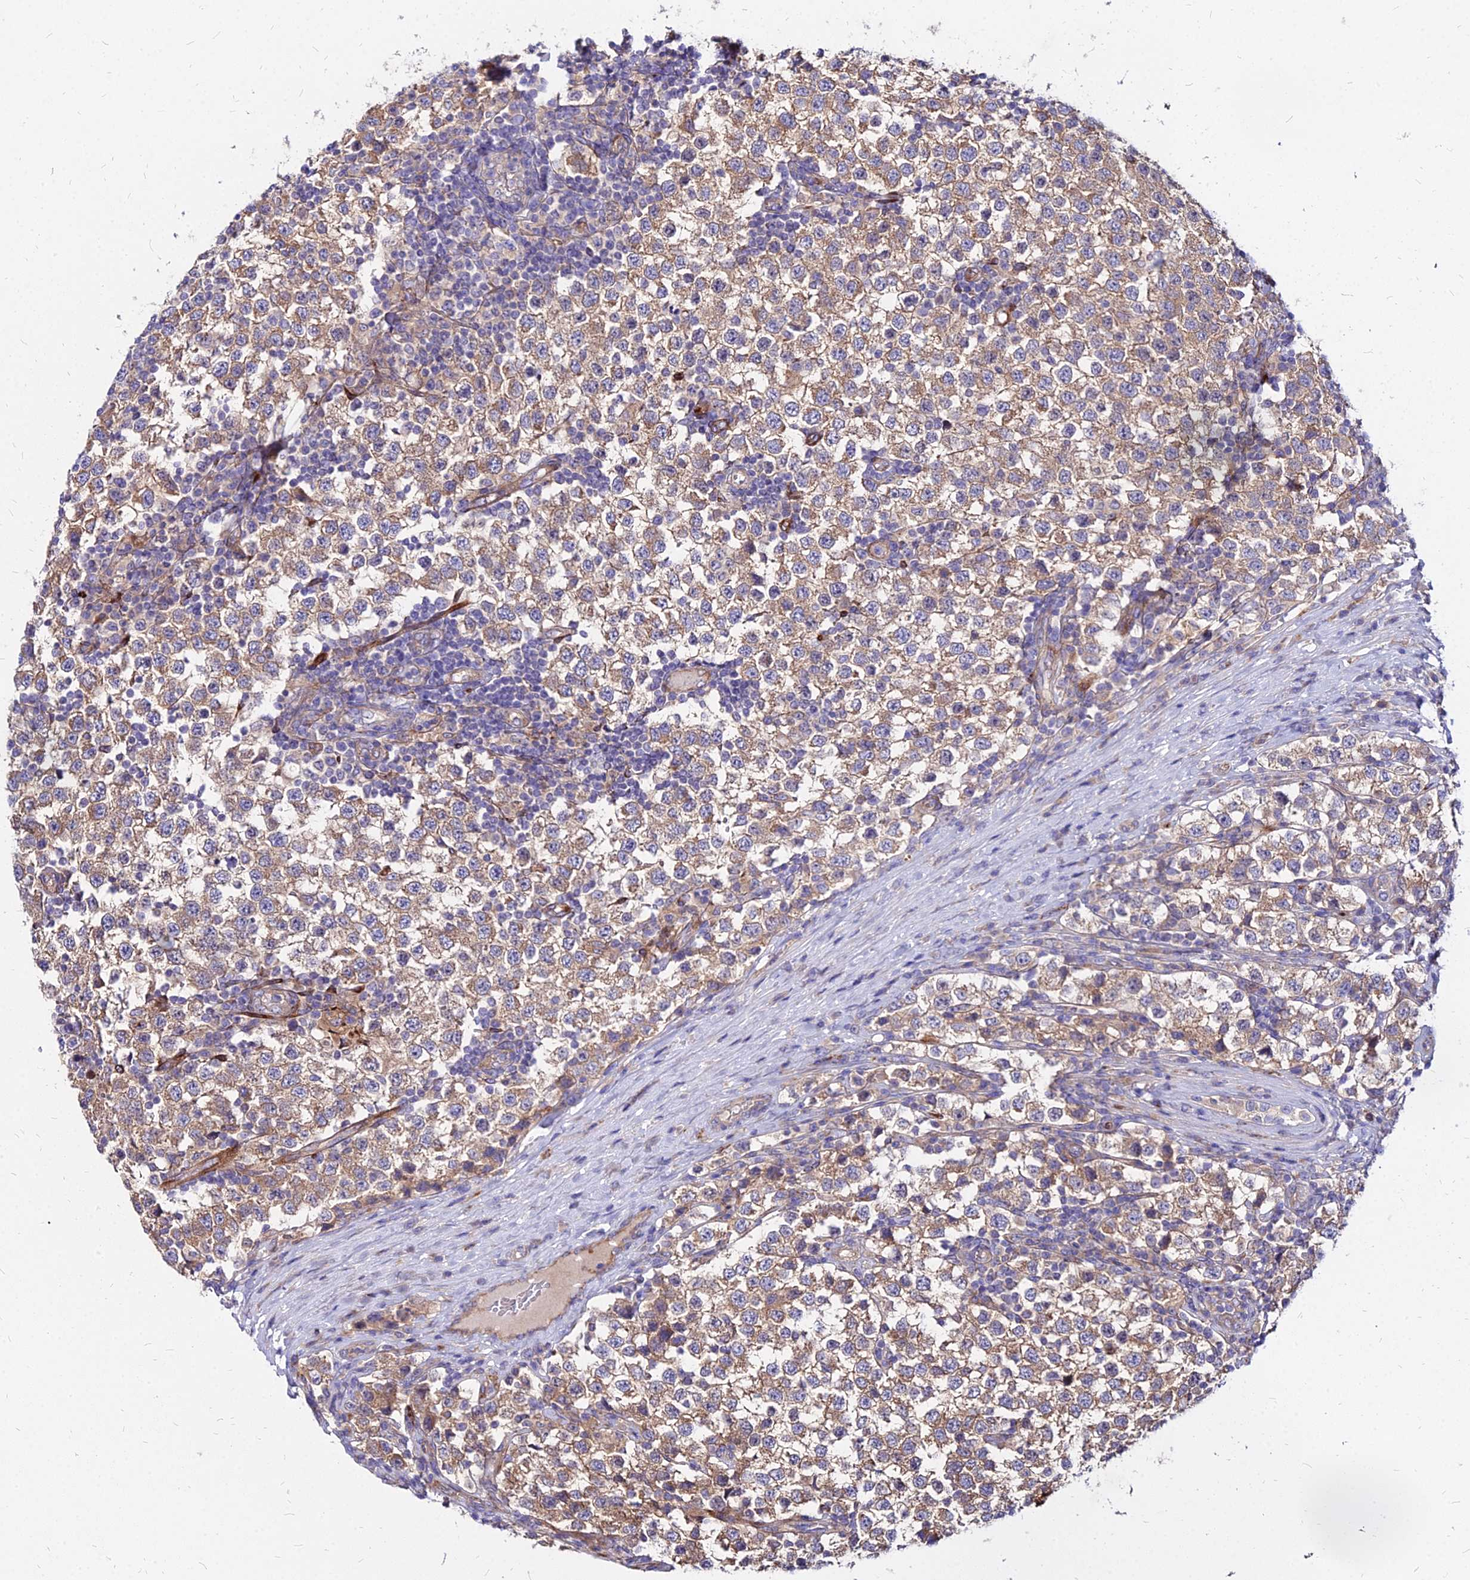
{"staining": {"intensity": "moderate", "quantity": ">75%", "location": "cytoplasmic/membranous"}, "tissue": "testis cancer", "cell_type": "Tumor cells", "image_type": "cancer", "snomed": [{"axis": "morphology", "description": "Seminoma, NOS"}, {"axis": "topography", "description": "Testis"}], "caption": "DAB immunohistochemical staining of testis cancer demonstrates moderate cytoplasmic/membranous protein expression in approximately >75% of tumor cells.", "gene": "COMMD10", "patient": {"sex": "male", "age": 34}}